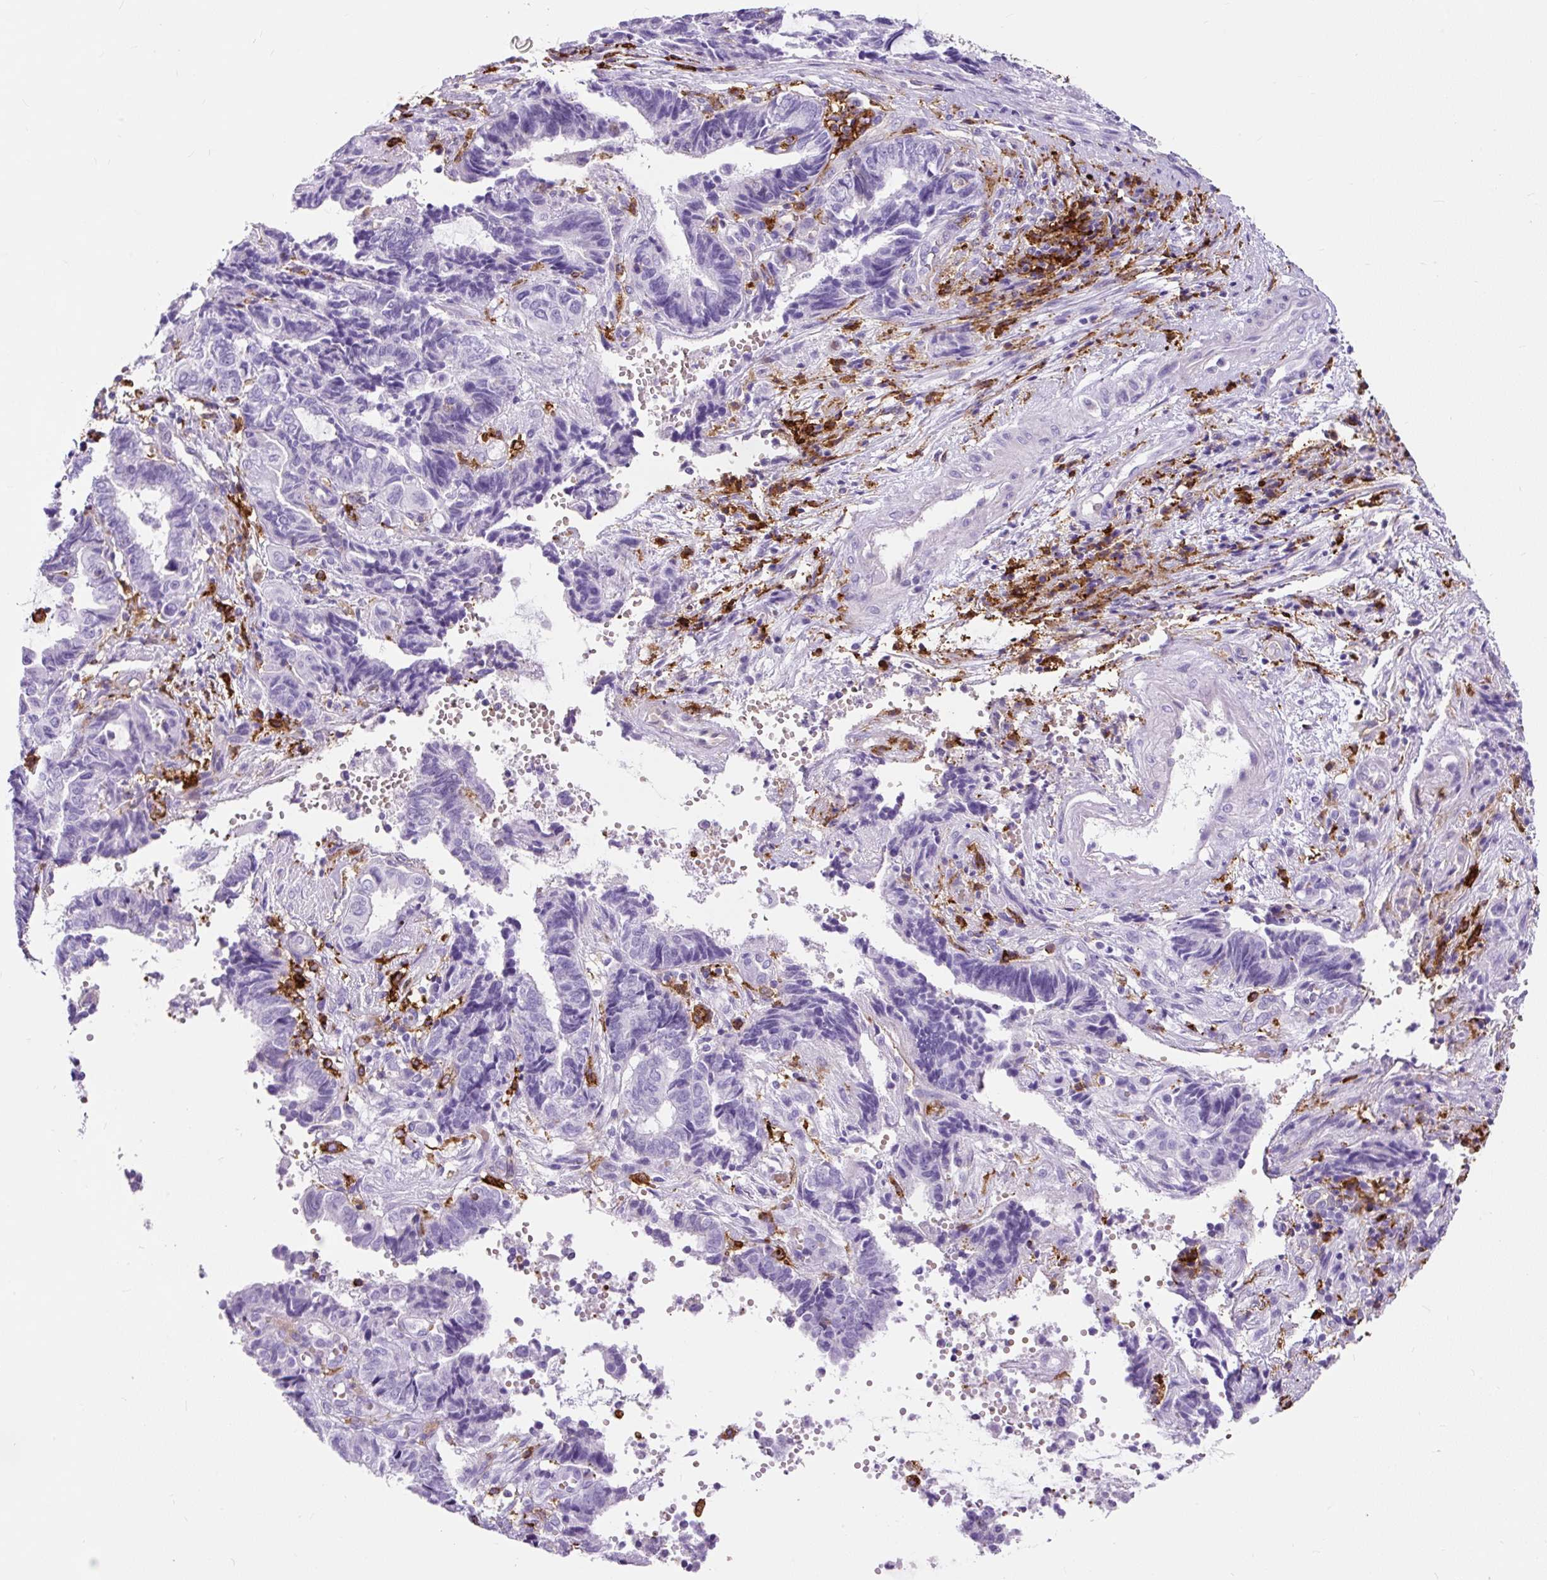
{"staining": {"intensity": "negative", "quantity": "none", "location": "none"}, "tissue": "endometrial cancer", "cell_type": "Tumor cells", "image_type": "cancer", "snomed": [{"axis": "morphology", "description": "Adenocarcinoma, NOS"}, {"axis": "topography", "description": "Uterus"}, {"axis": "topography", "description": "Endometrium"}], "caption": "High power microscopy photomicrograph of an immunohistochemistry (IHC) image of endometrial cancer (adenocarcinoma), revealing no significant staining in tumor cells.", "gene": "HLA-DRA", "patient": {"sex": "female", "age": 70}}